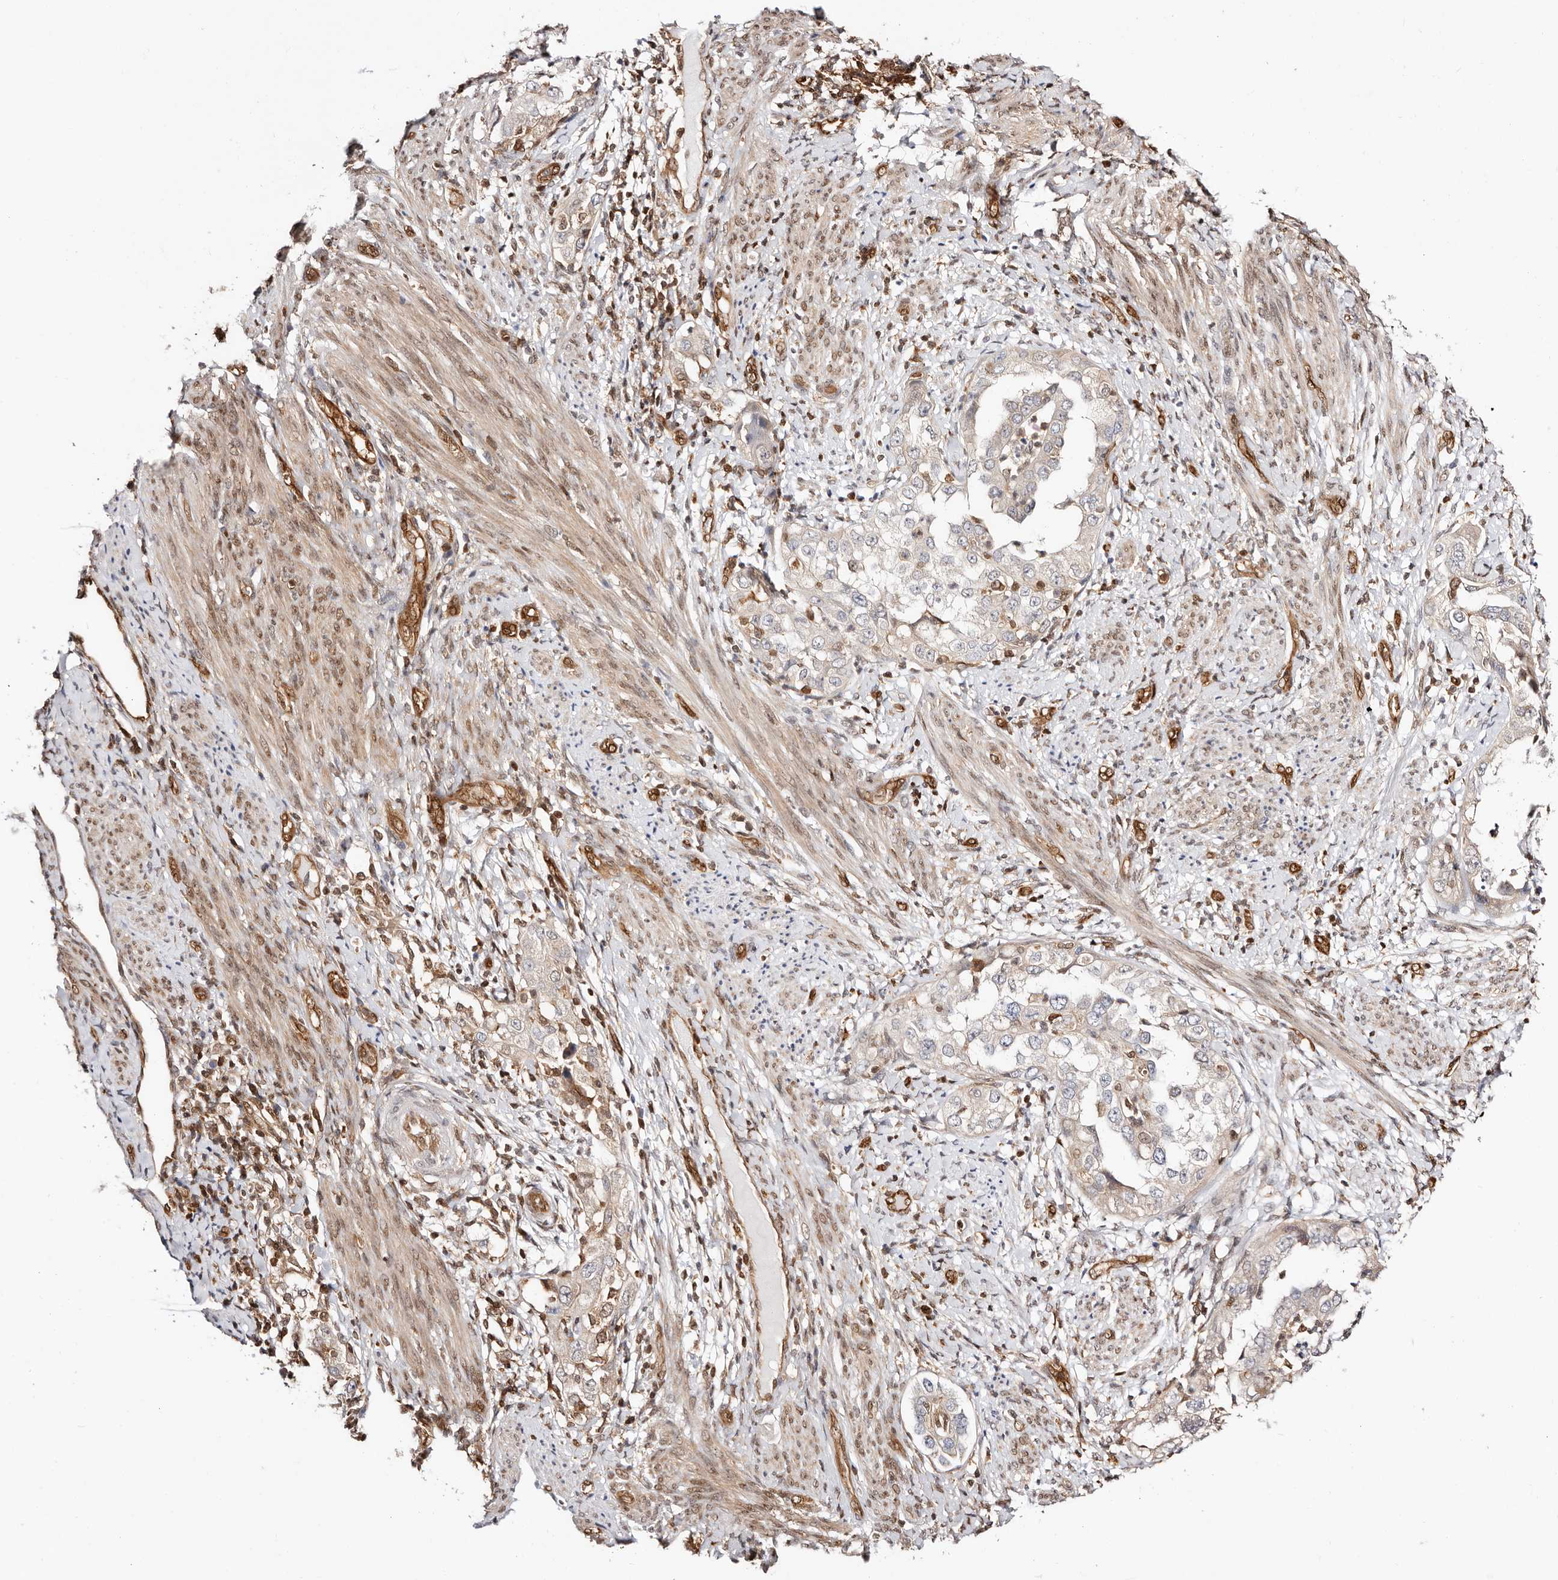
{"staining": {"intensity": "negative", "quantity": "none", "location": "none"}, "tissue": "endometrial cancer", "cell_type": "Tumor cells", "image_type": "cancer", "snomed": [{"axis": "morphology", "description": "Adenocarcinoma, NOS"}, {"axis": "topography", "description": "Endometrium"}], "caption": "Photomicrograph shows no significant protein positivity in tumor cells of endometrial cancer. (DAB immunohistochemistry (IHC) visualized using brightfield microscopy, high magnification).", "gene": "STAT5A", "patient": {"sex": "female", "age": 85}}